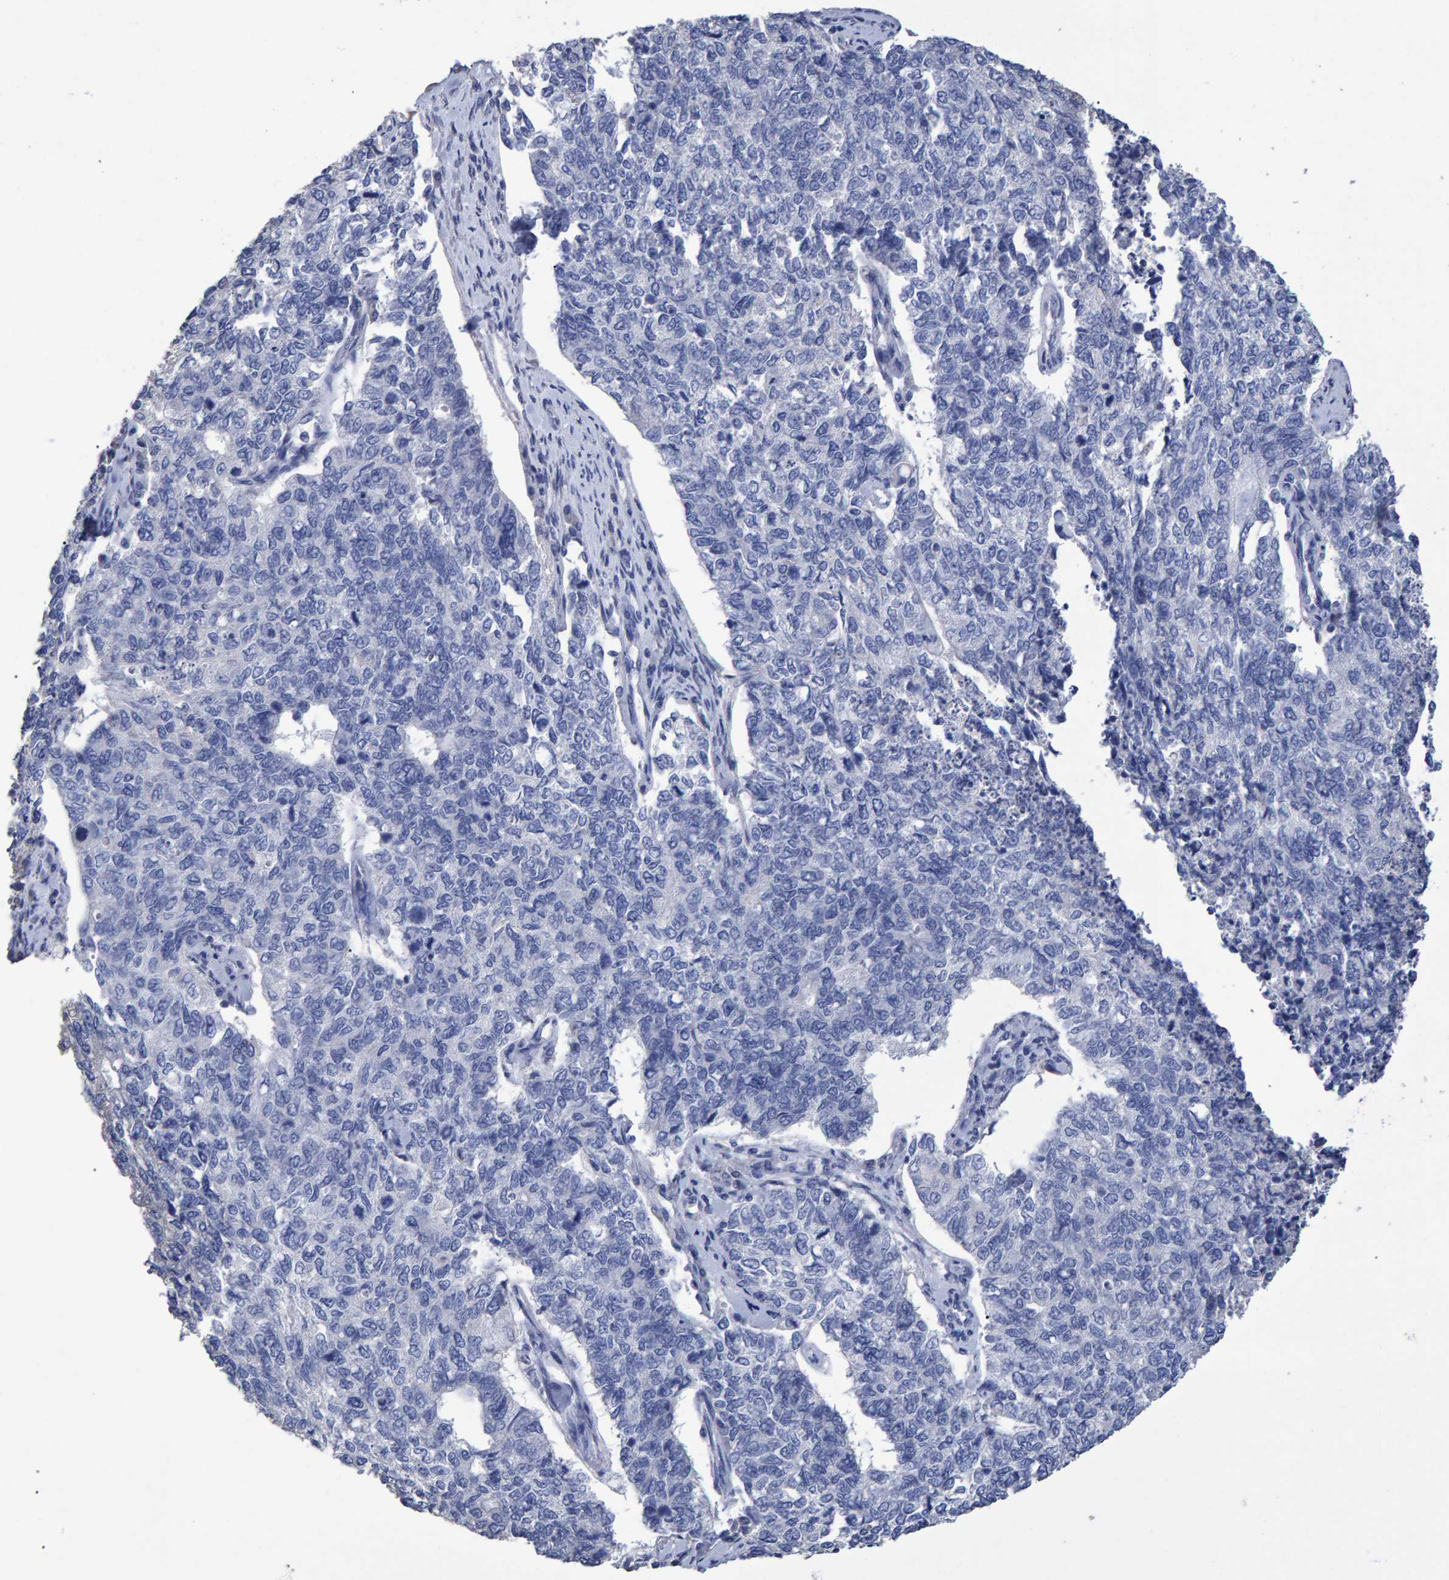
{"staining": {"intensity": "negative", "quantity": "none", "location": "none"}, "tissue": "cervical cancer", "cell_type": "Tumor cells", "image_type": "cancer", "snomed": [{"axis": "morphology", "description": "Squamous cell carcinoma, NOS"}, {"axis": "topography", "description": "Cervix"}], "caption": "High power microscopy histopathology image of an IHC histopathology image of squamous cell carcinoma (cervical), revealing no significant positivity in tumor cells.", "gene": "HEMGN", "patient": {"sex": "female", "age": 63}}